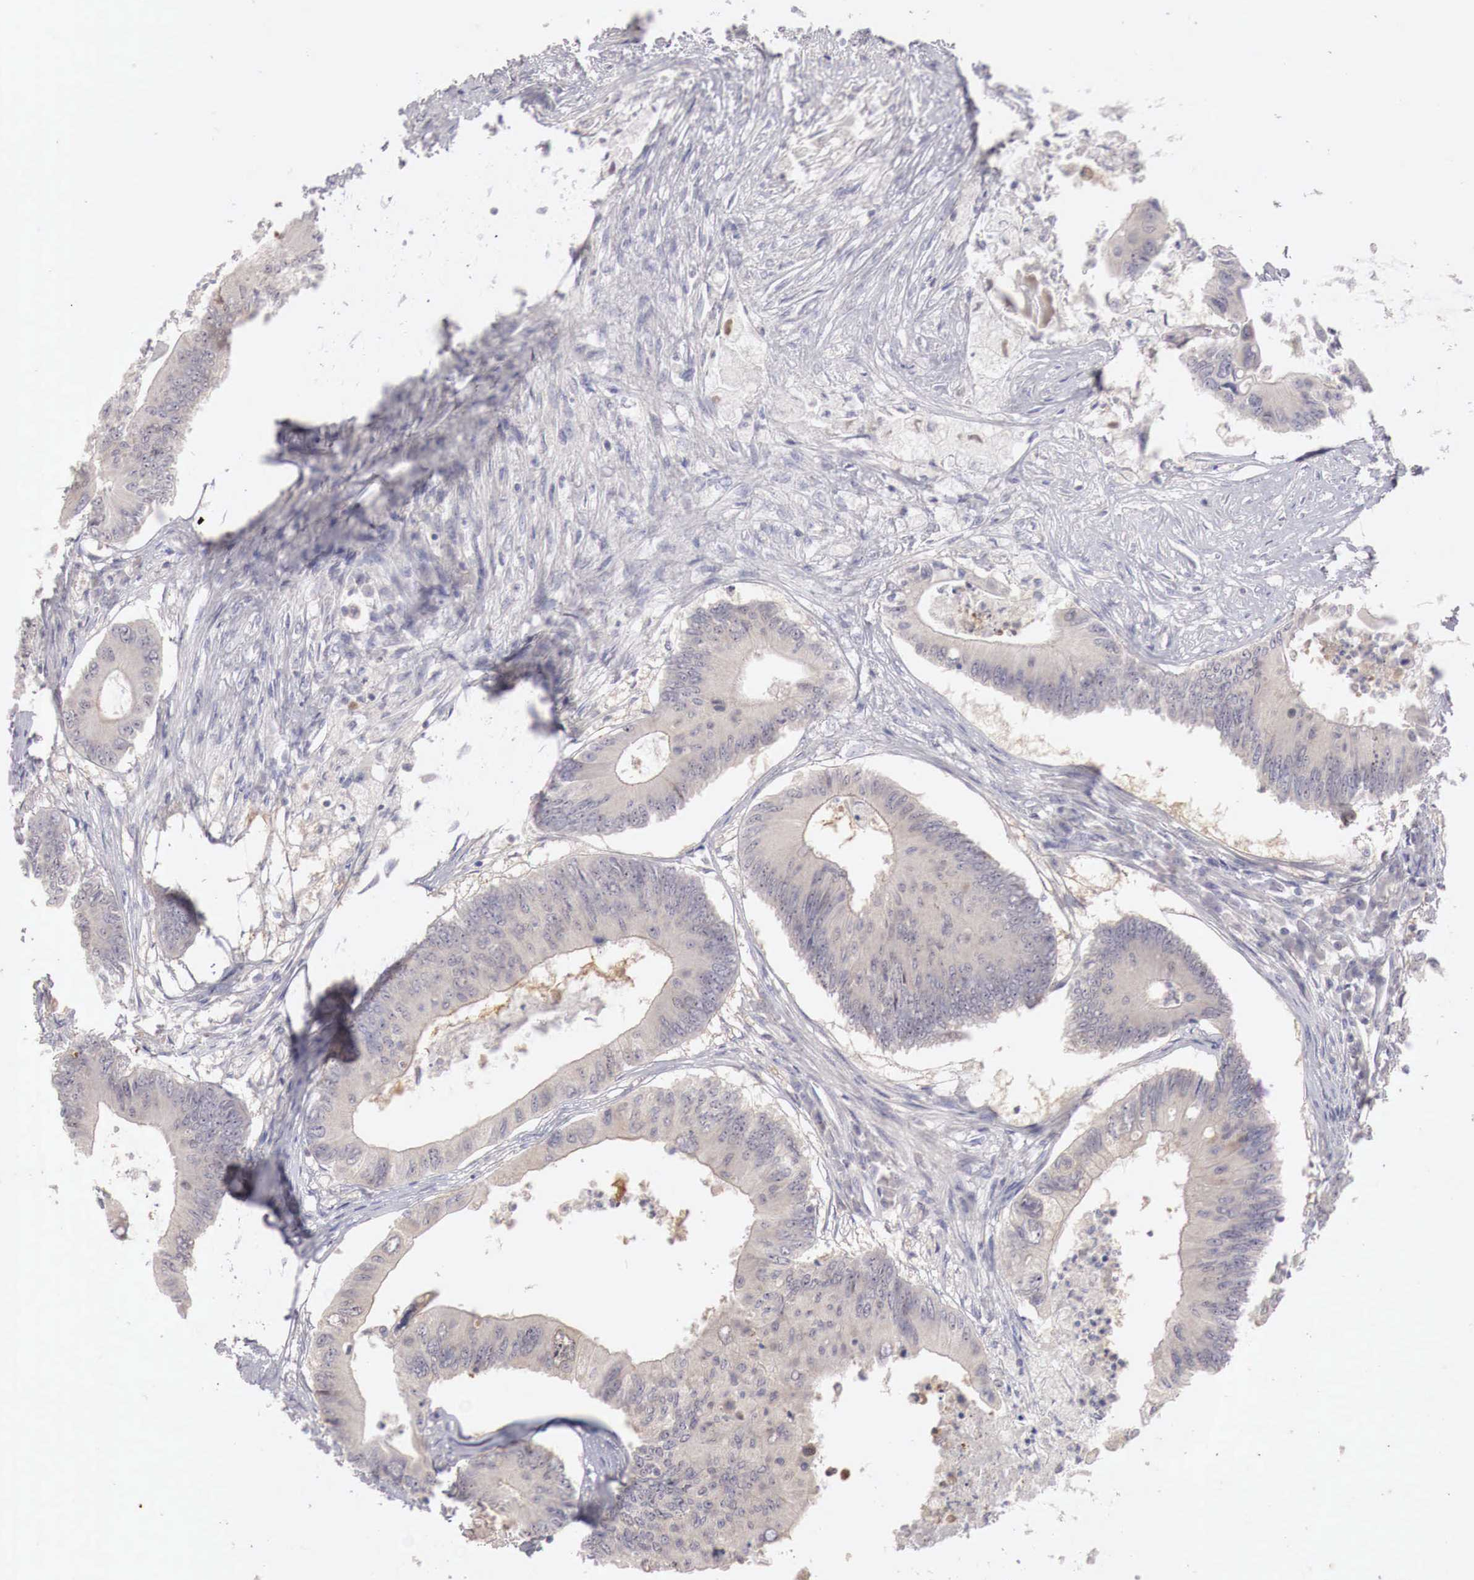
{"staining": {"intensity": "negative", "quantity": "none", "location": "none"}, "tissue": "colorectal cancer", "cell_type": "Tumor cells", "image_type": "cancer", "snomed": [{"axis": "morphology", "description": "Adenocarcinoma, NOS"}, {"axis": "topography", "description": "Colon"}], "caption": "A micrograph of human colorectal adenocarcinoma is negative for staining in tumor cells.", "gene": "GATA1", "patient": {"sex": "male", "age": 65}}